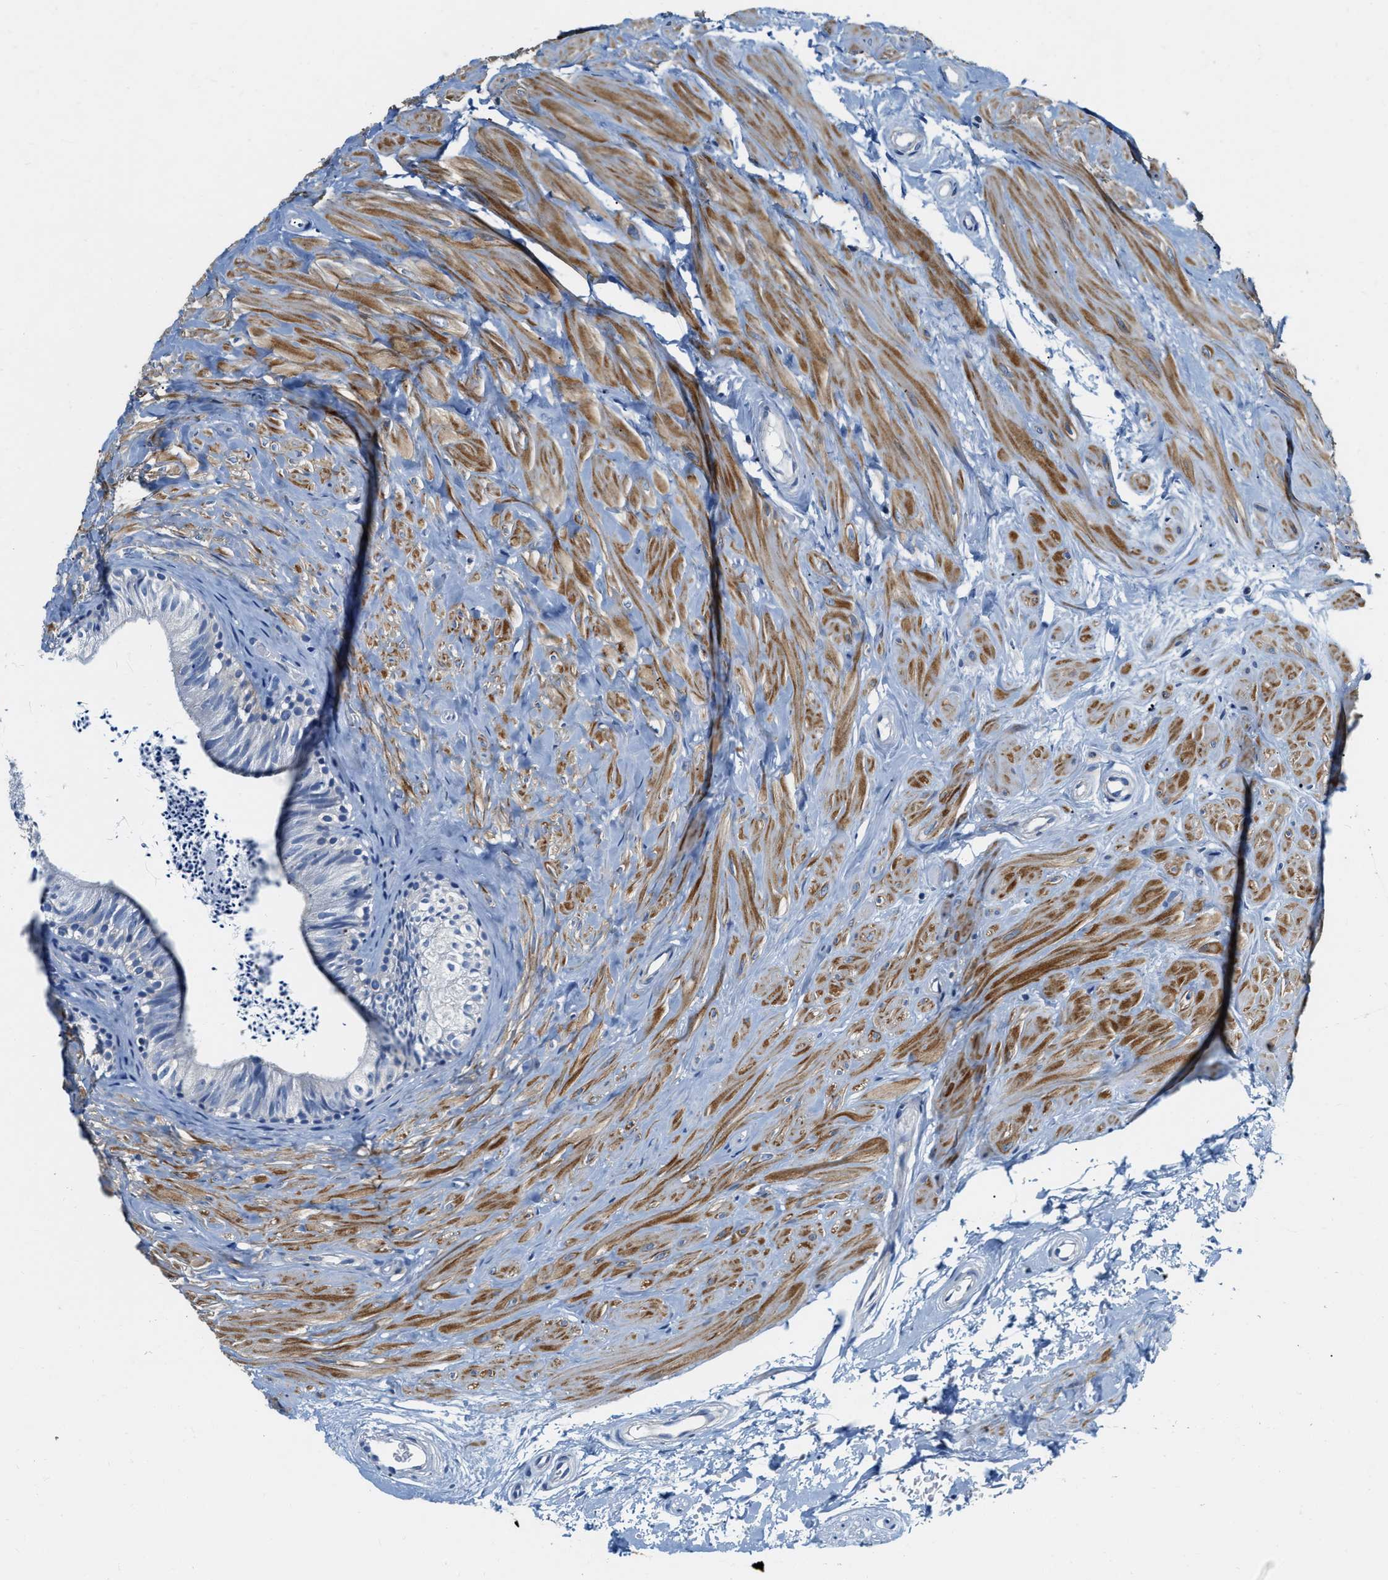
{"staining": {"intensity": "negative", "quantity": "none", "location": "none"}, "tissue": "epididymis", "cell_type": "Glandular cells", "image_type": "normal", "snomed": [{"axis": "morphology", "description": "Normal tissue, NOS"}, {"axis": "topography", "description": "Epididymis"}], "caption": "DAB (3,3'-diaminobenzidine) immunohistochemical staining of unremarkable human epididymis displays no significant expression in glandular cells. The staining was performed using DAB (3,3'-diaminobenzidine) to visualize the protein expression in brown, while the nuclei were stained in blue with hematoxylin (Magnification: 20x).", "gene": "EIF2AK2", "patient": {"sex": "male", "age": 56}}